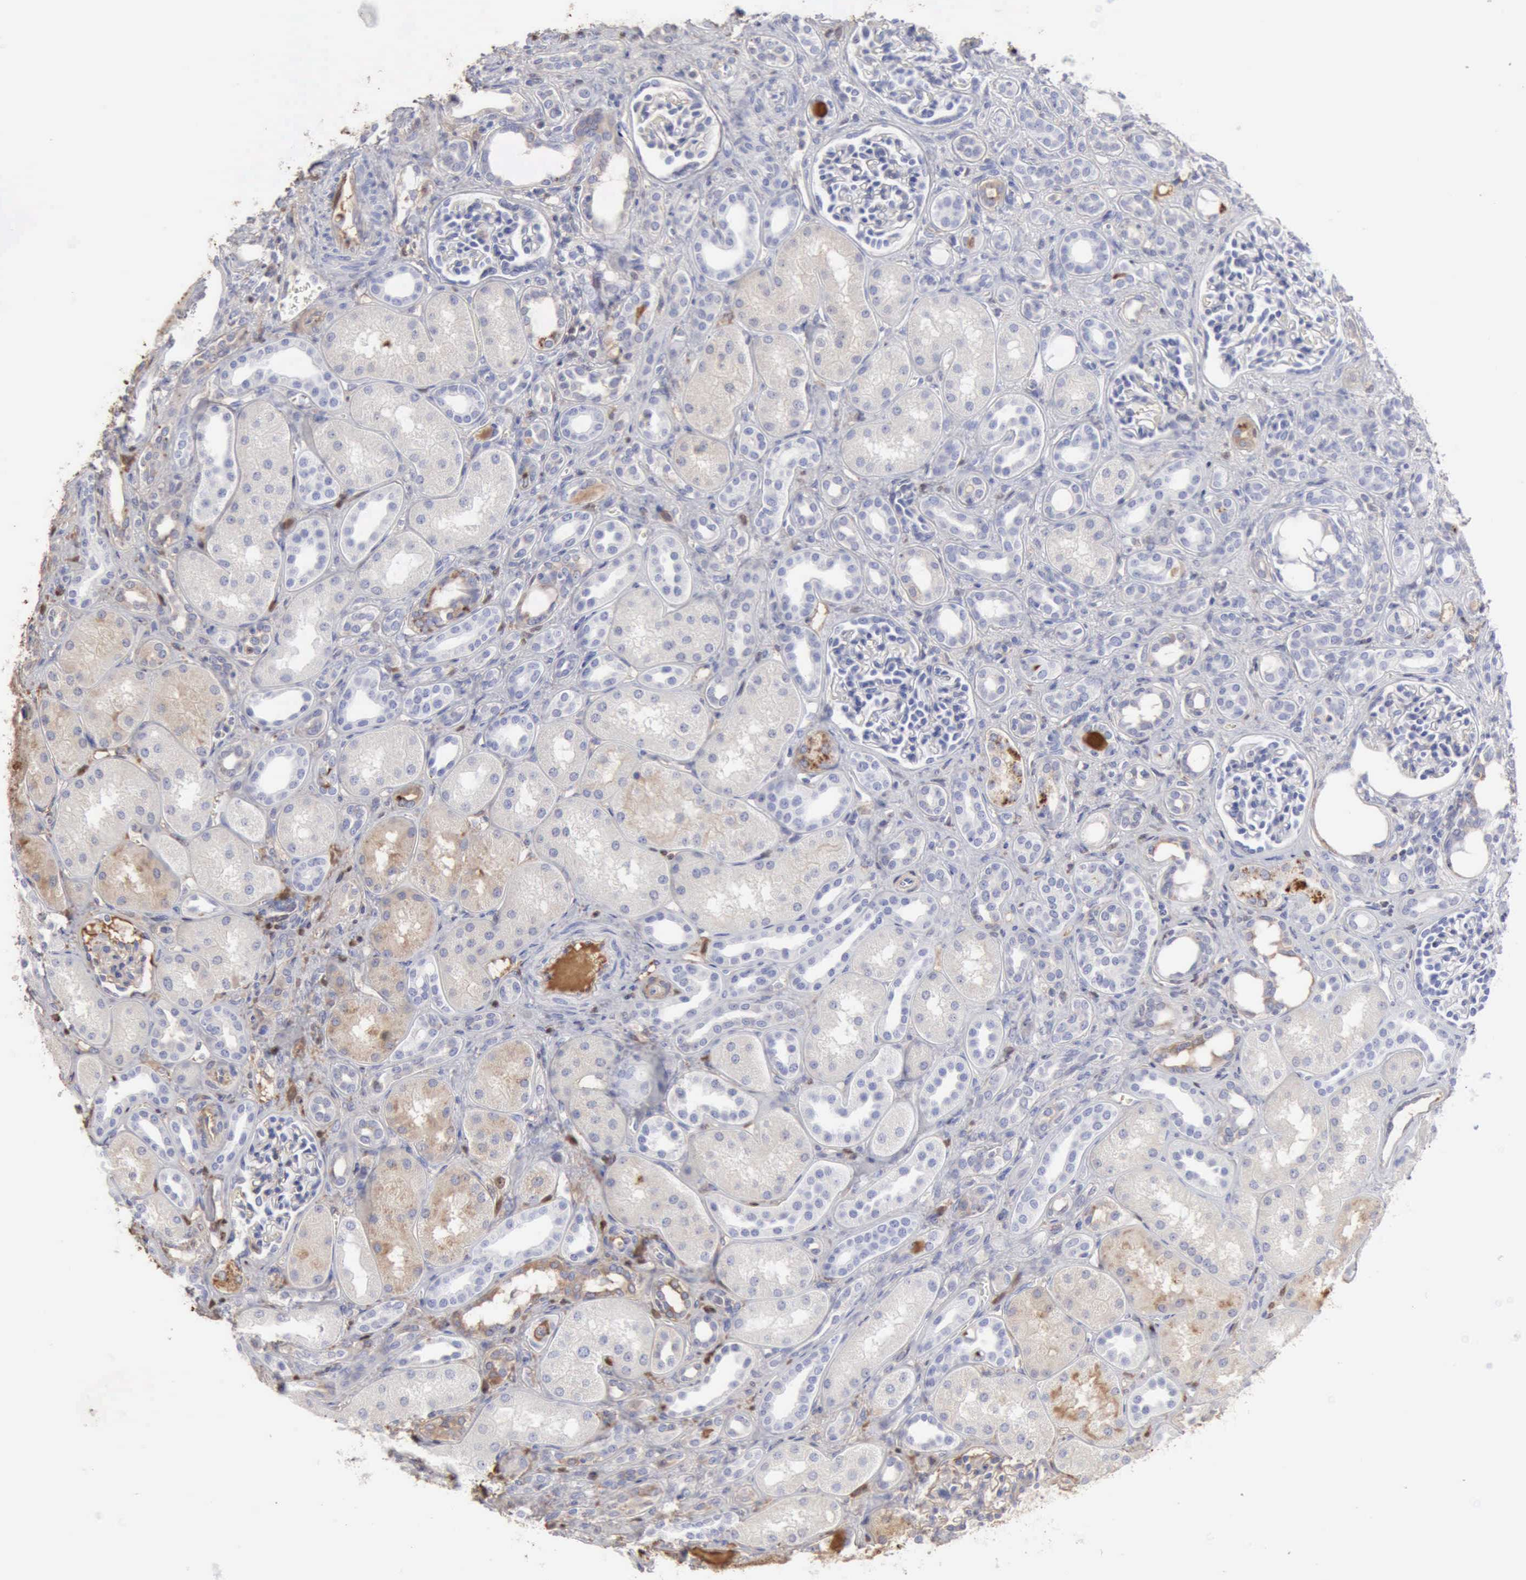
{"staining": {"intensity": "negative", "quantity": "none", "location": "none"}, "tissue": "kidney", "cell_type": "Cells in glomeruli", "image_type": "normal", "snomed": [{"axis": "morphology", "description": "Normal tissue, NOS"}, {"axis": "topography", "description": "Kidney"}], "caption": "A histopathology image of human kidney is negative for staining in cells in glomeruli. The staining was performed using DAB to visualize the protein expression in brown, while the nuclei were stained in blue with hematoxylin (Magnification: 20x).", "gene": "SERPINA1", "patient": {"sex": "male", "age": 7}}